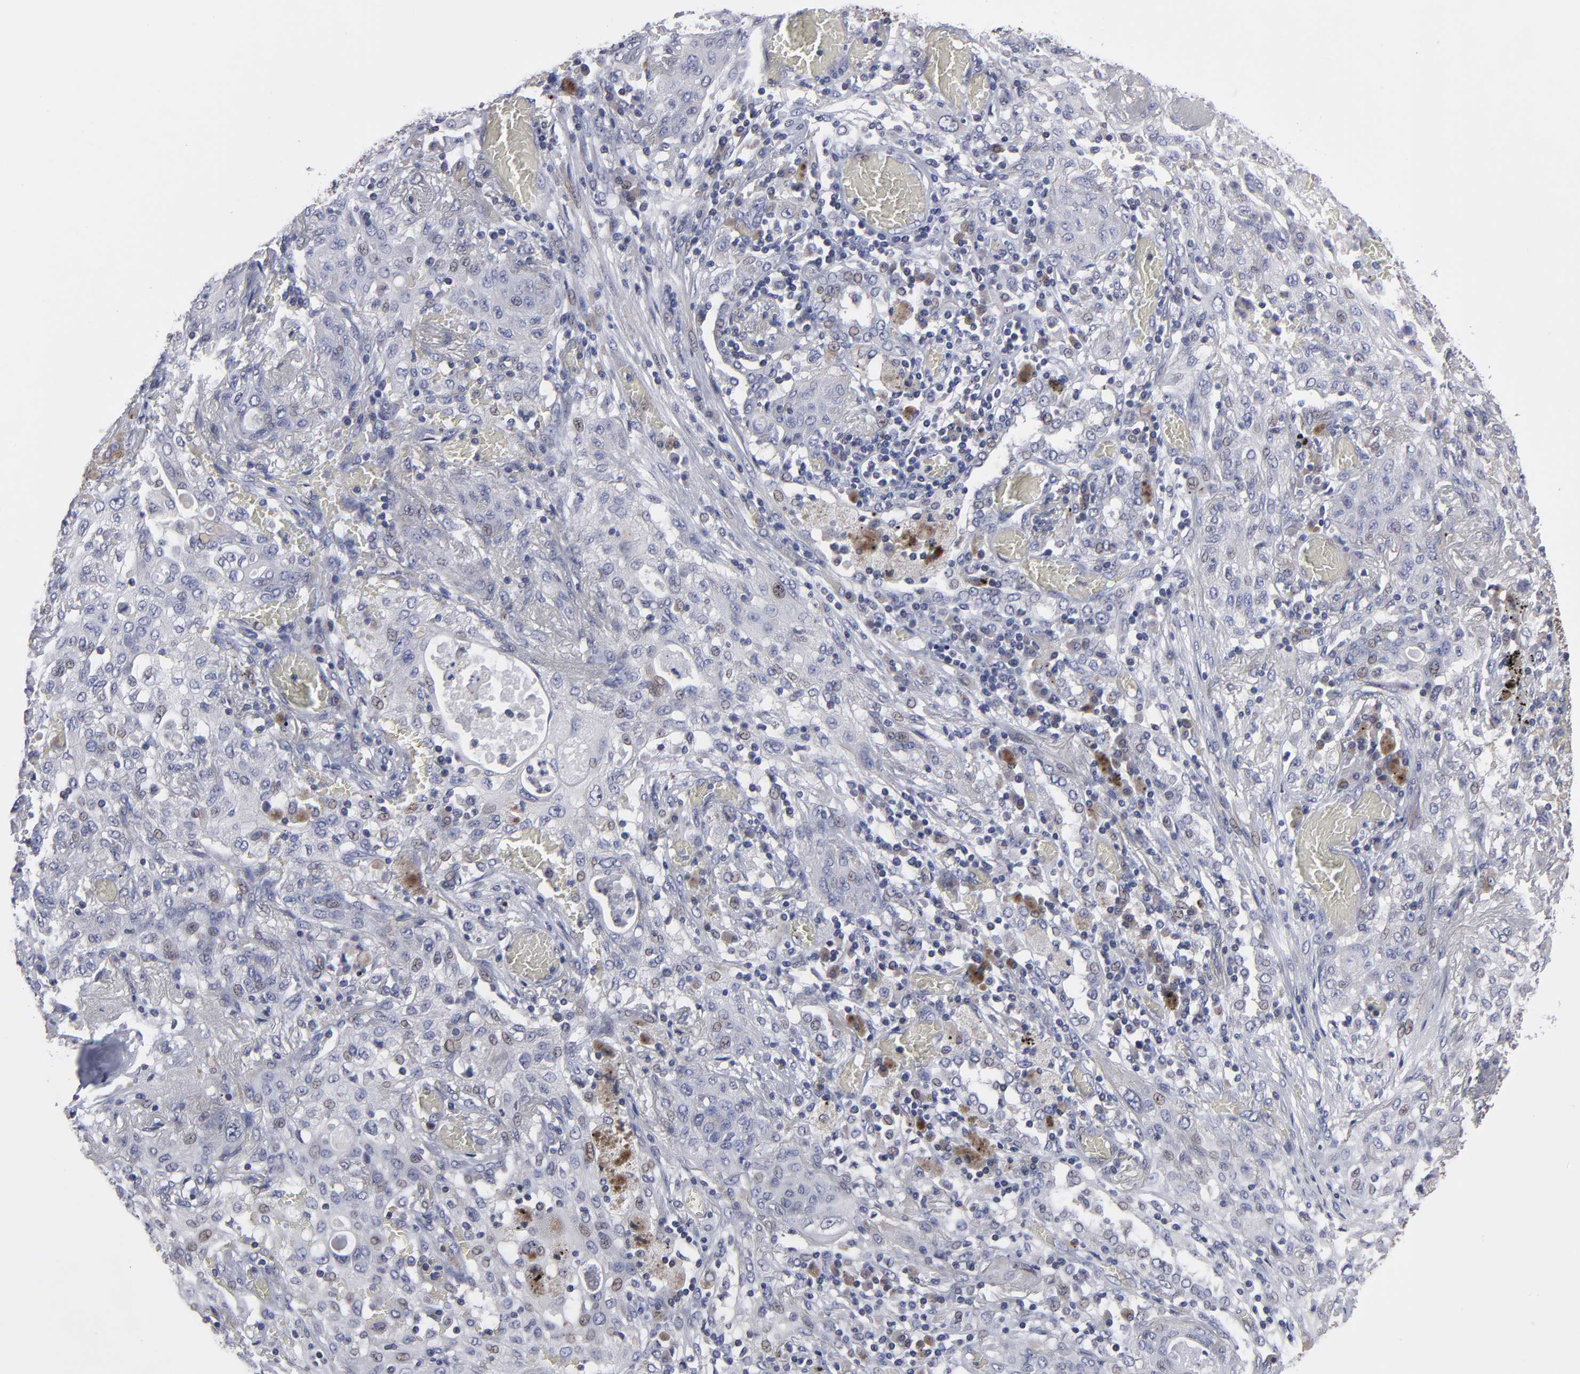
{"staining": {"intensity": "weak", "quantity": "<25%", "location": "nuclear"}, "tissue": "lung cancer", "cell_type": "Tumor cells", "image_type": "cancer", "snomed": [{"axis": "morphology", "description": "Squamous cell carcinoma, NOS"}, {"axis": "topography", "description": "Lung"}], "caption": "High magnification brightfield microscopy of lung squamous cell carcinoma stained with DAB (3,3'-diaminobenzidine) (brown) and counterstained with hematoxylin (blue): tumor cells show no significant staining.", "gene": "CEP97", "patient": {"sex": "female", "age": 47}}